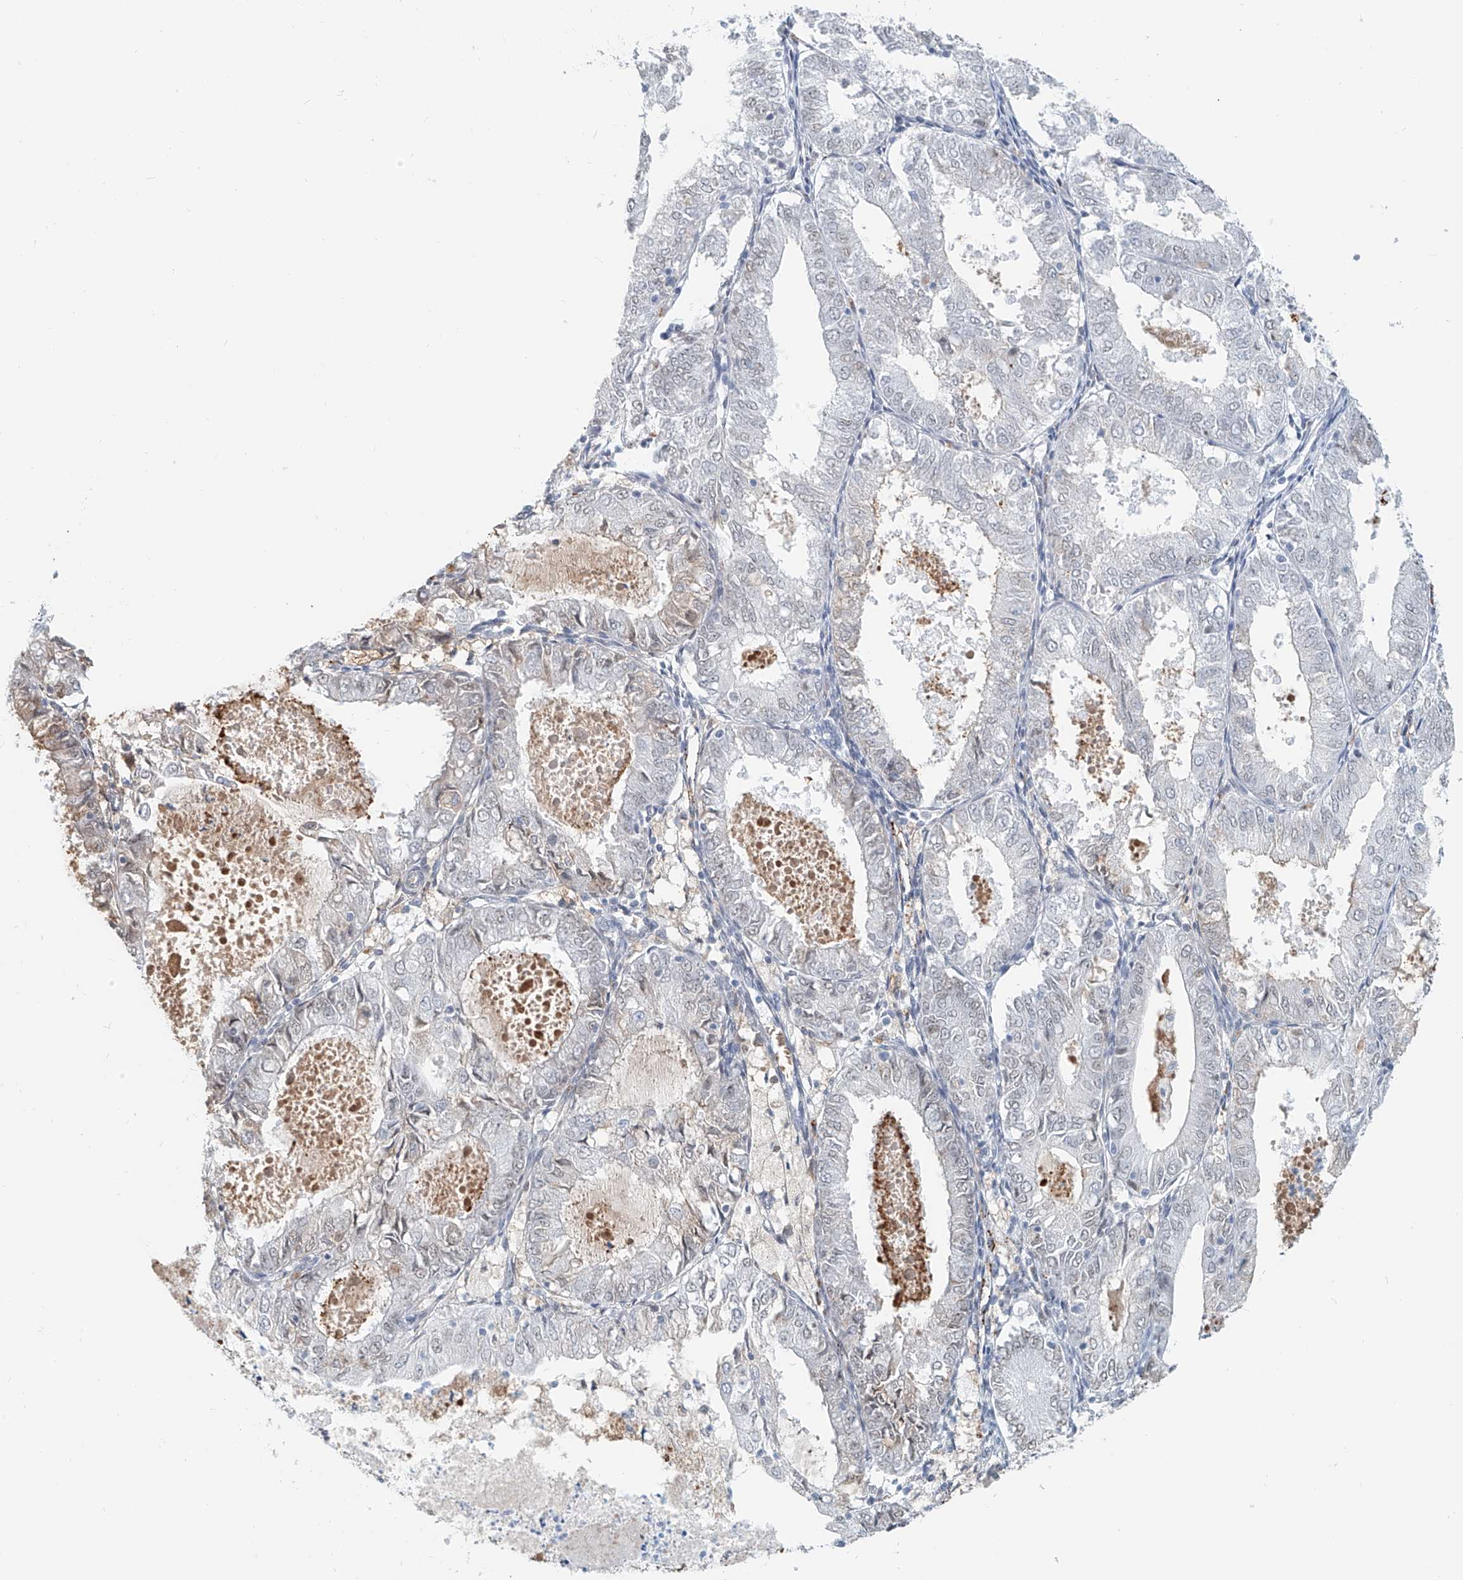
{"staining": {"intensity": "weak", "quantity": "25%-75%", "location": "nuclear"}, "tissue": "endometrial cancer", "cell_type": "Tumor cells", "image_type": "cancer", "snomed": [{"axis": "morphology", "description": "Adenocarcinoma, NOS"}, {"axis": "topography", "description": "Endometrium"}], "caption": "A high-resolution image shows IHC staining of endometrial adenocarcinoma, which exhibits weak nuclear positivity in about 25%-75% of tumor cells.", "gene": "SASH1", "patient": {"sex": "female", "age": 57}}